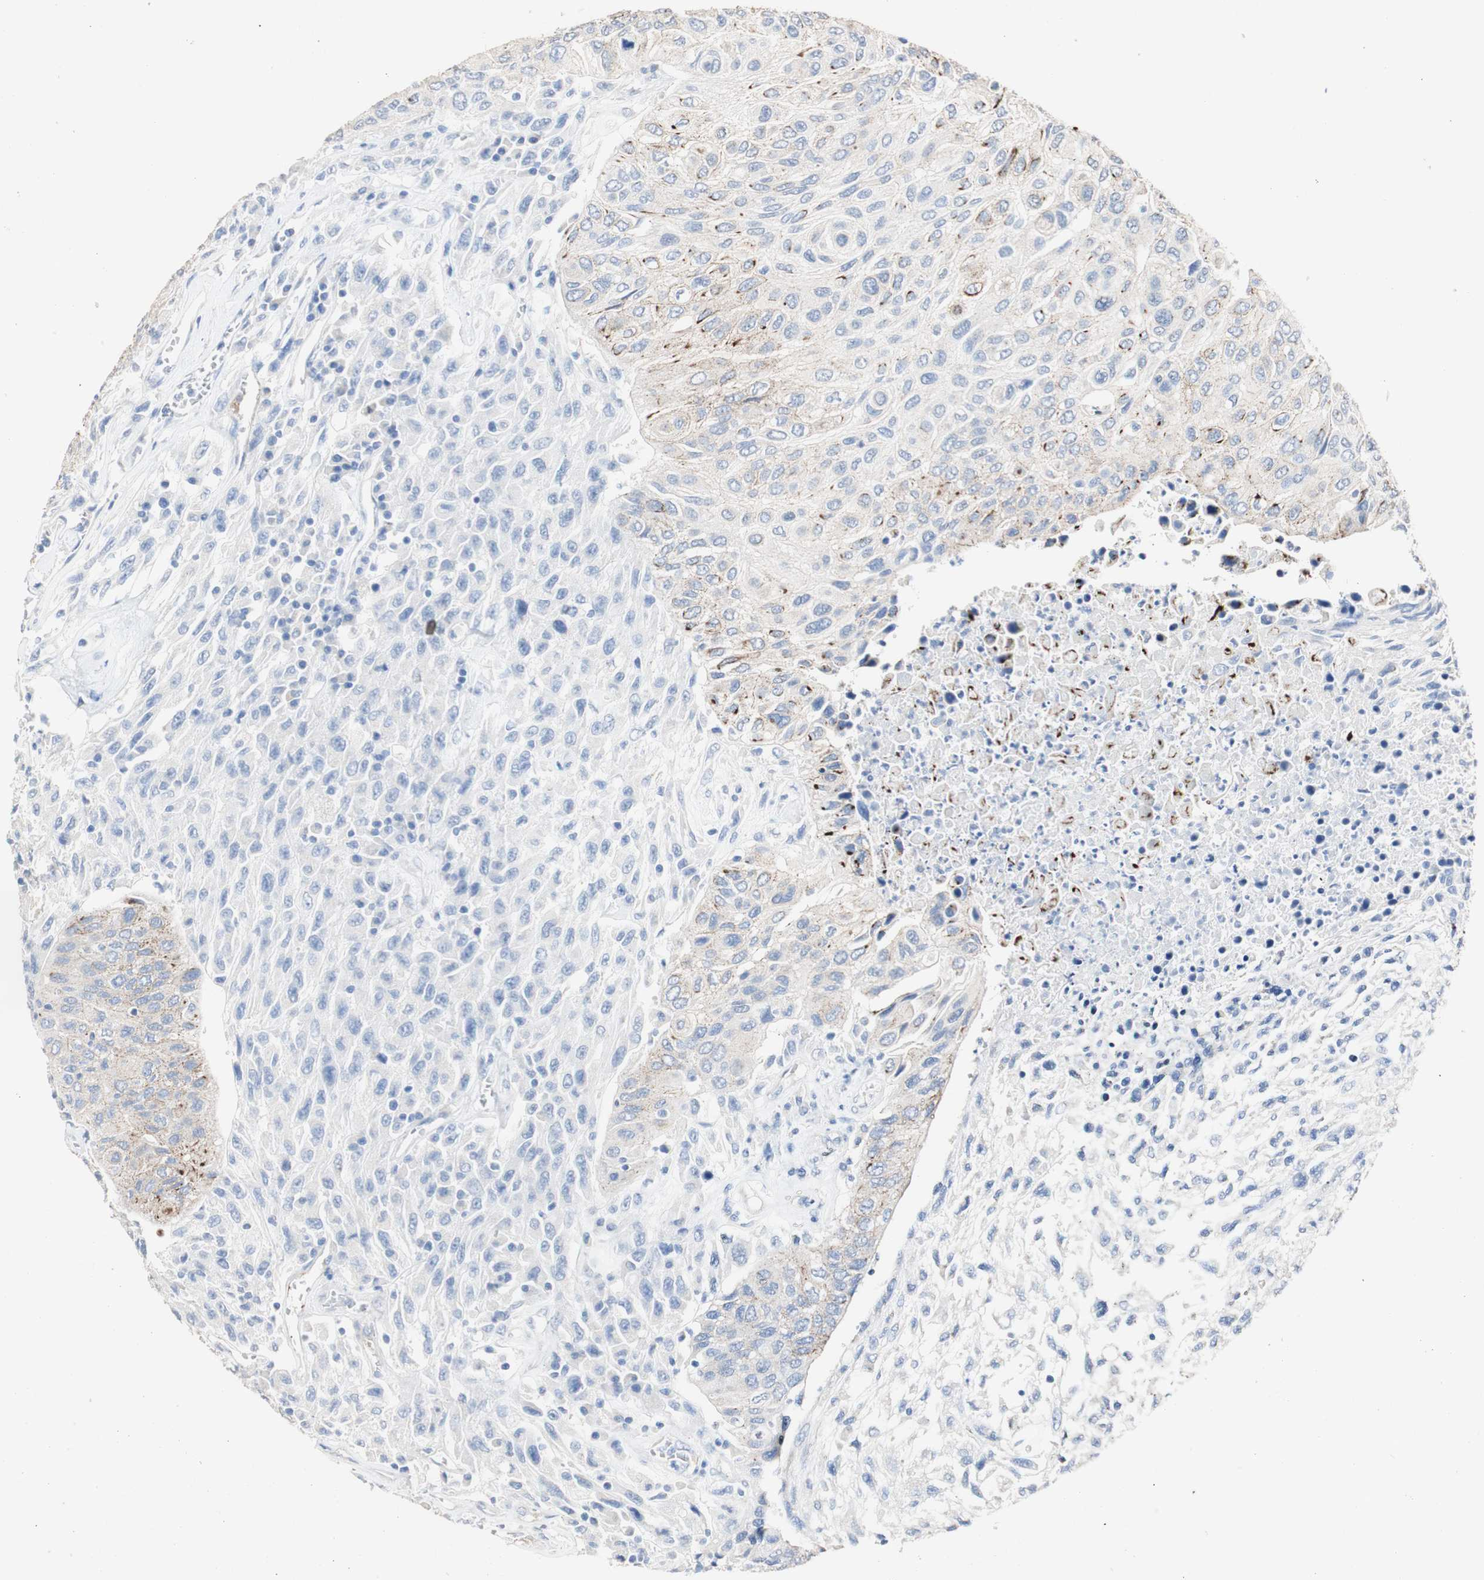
{"staining": {"intensity": "moderate", "quantity": "25%-75%", "location": "cytoplasmic/membranous"}, "tissue": "urothelial cancer", "cell_type": "Tumor cells", "image_type": "cancer", "snomed": [{"axis": "morphology", "description": "Urothelial carcinoma, High grade"}, {"axis": "topography", "description": "Urinary bladder"}], "caption": "Human urothelial cancer stained with a protein marker displays moderate staining in tumor cells.", "gene": "DSC2", "patient": {"sex": "male", "age": 66}}